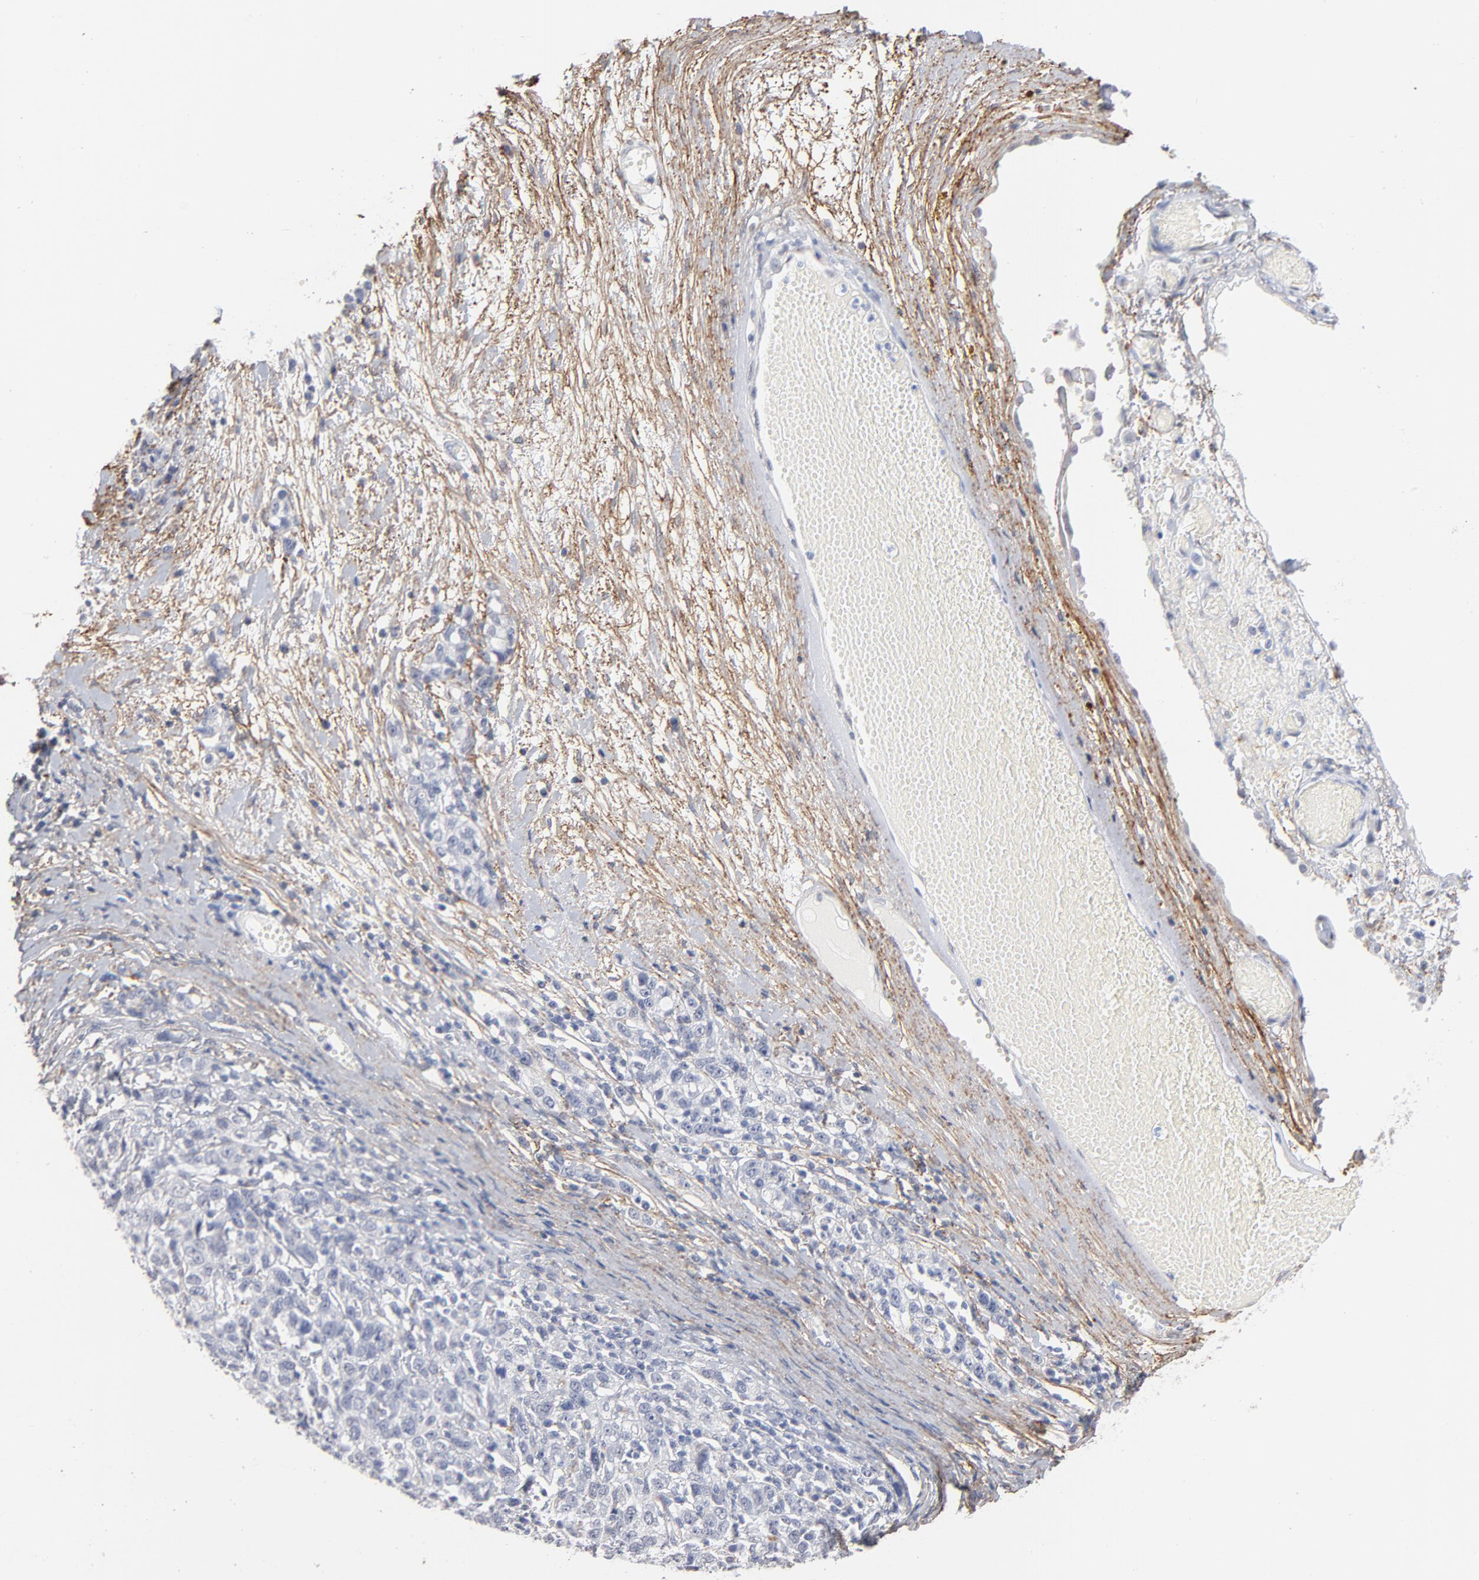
{"staining": {"intensity": "negative", "quantity": "none", "location": "none"}, "tissue": "ovarian cancer", "cell_type": "Tumor cells", "image_type": "cancer", "snomed": [{"axis": "morphology", "description": "Cystadenocarcinoma, serous, NOS"}, {"axis": "topography", "description": "Ovary"}], "caption": "A micrograph of ovarian cancer stained for a protein exhibits no brown staining in tumor cells. The staining is performed using DAB brown chromogen with nuclei counter-stained in using hematoxylin.", "gene": "LTBP2", "patient": {"sex": "female", "age": 71}}